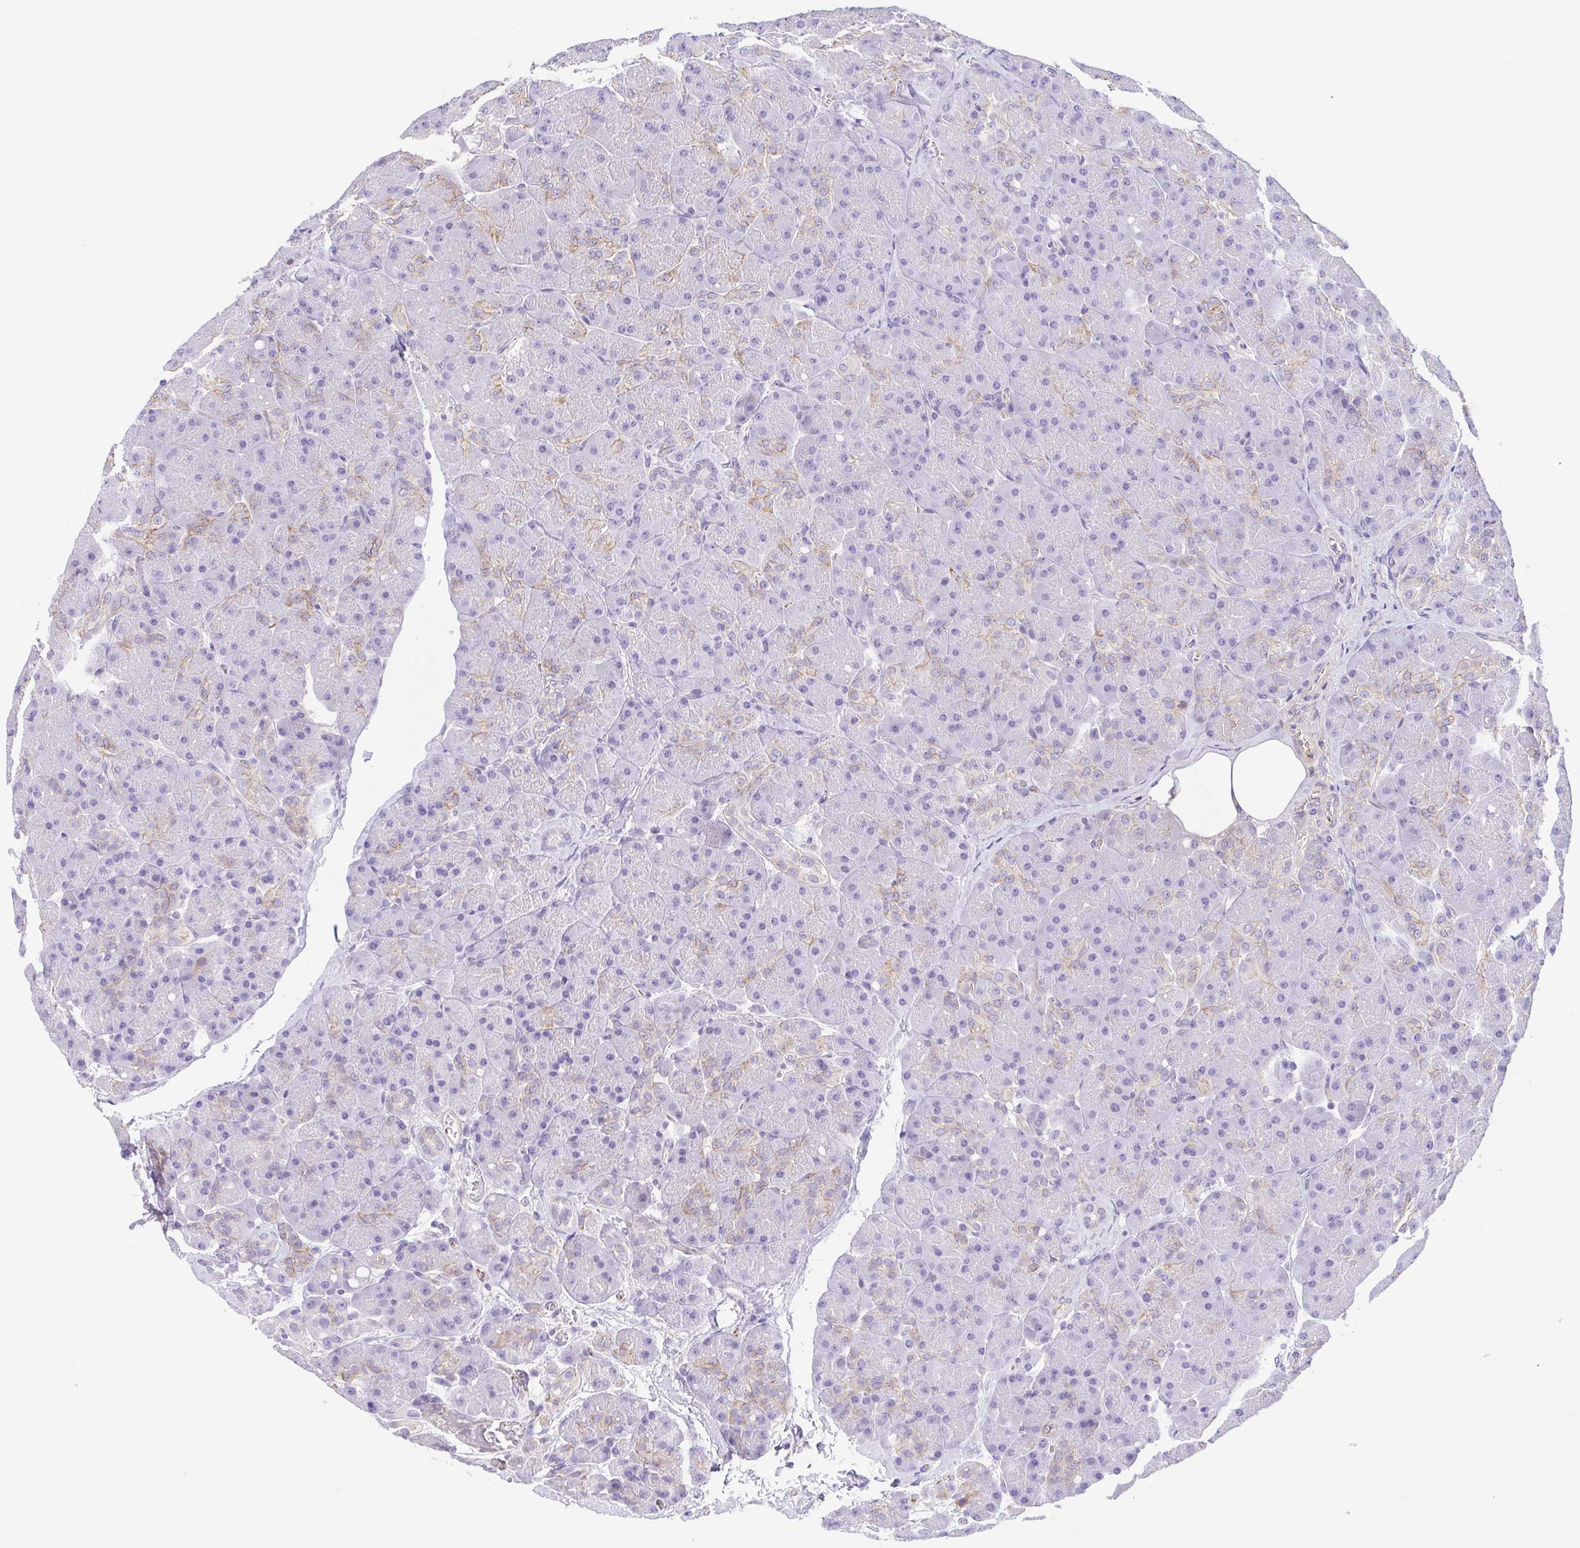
{"staining": {"intensity": "weak", "quantity": "<25%", "location": "cytoplasmic/membranous"}, "tissue": "pancreas", "cell_type": "Exocrine glandular cells", "image_type": "normal", "snomed": [{"axis": "morphology", "description": "Normal tissue, NOS"}, {"axis": "topography", "description": "Pancreas"}], "caption": "Immunohistochemistry of normal human pancreas shows no positivity in exocrine glandular cells. The staining is performed using DAB brown chromogen with nuclei counter-stained in using hematoxylin.", "gene": "PRR14L", "patient": {"sex": "male", "age": 55}}